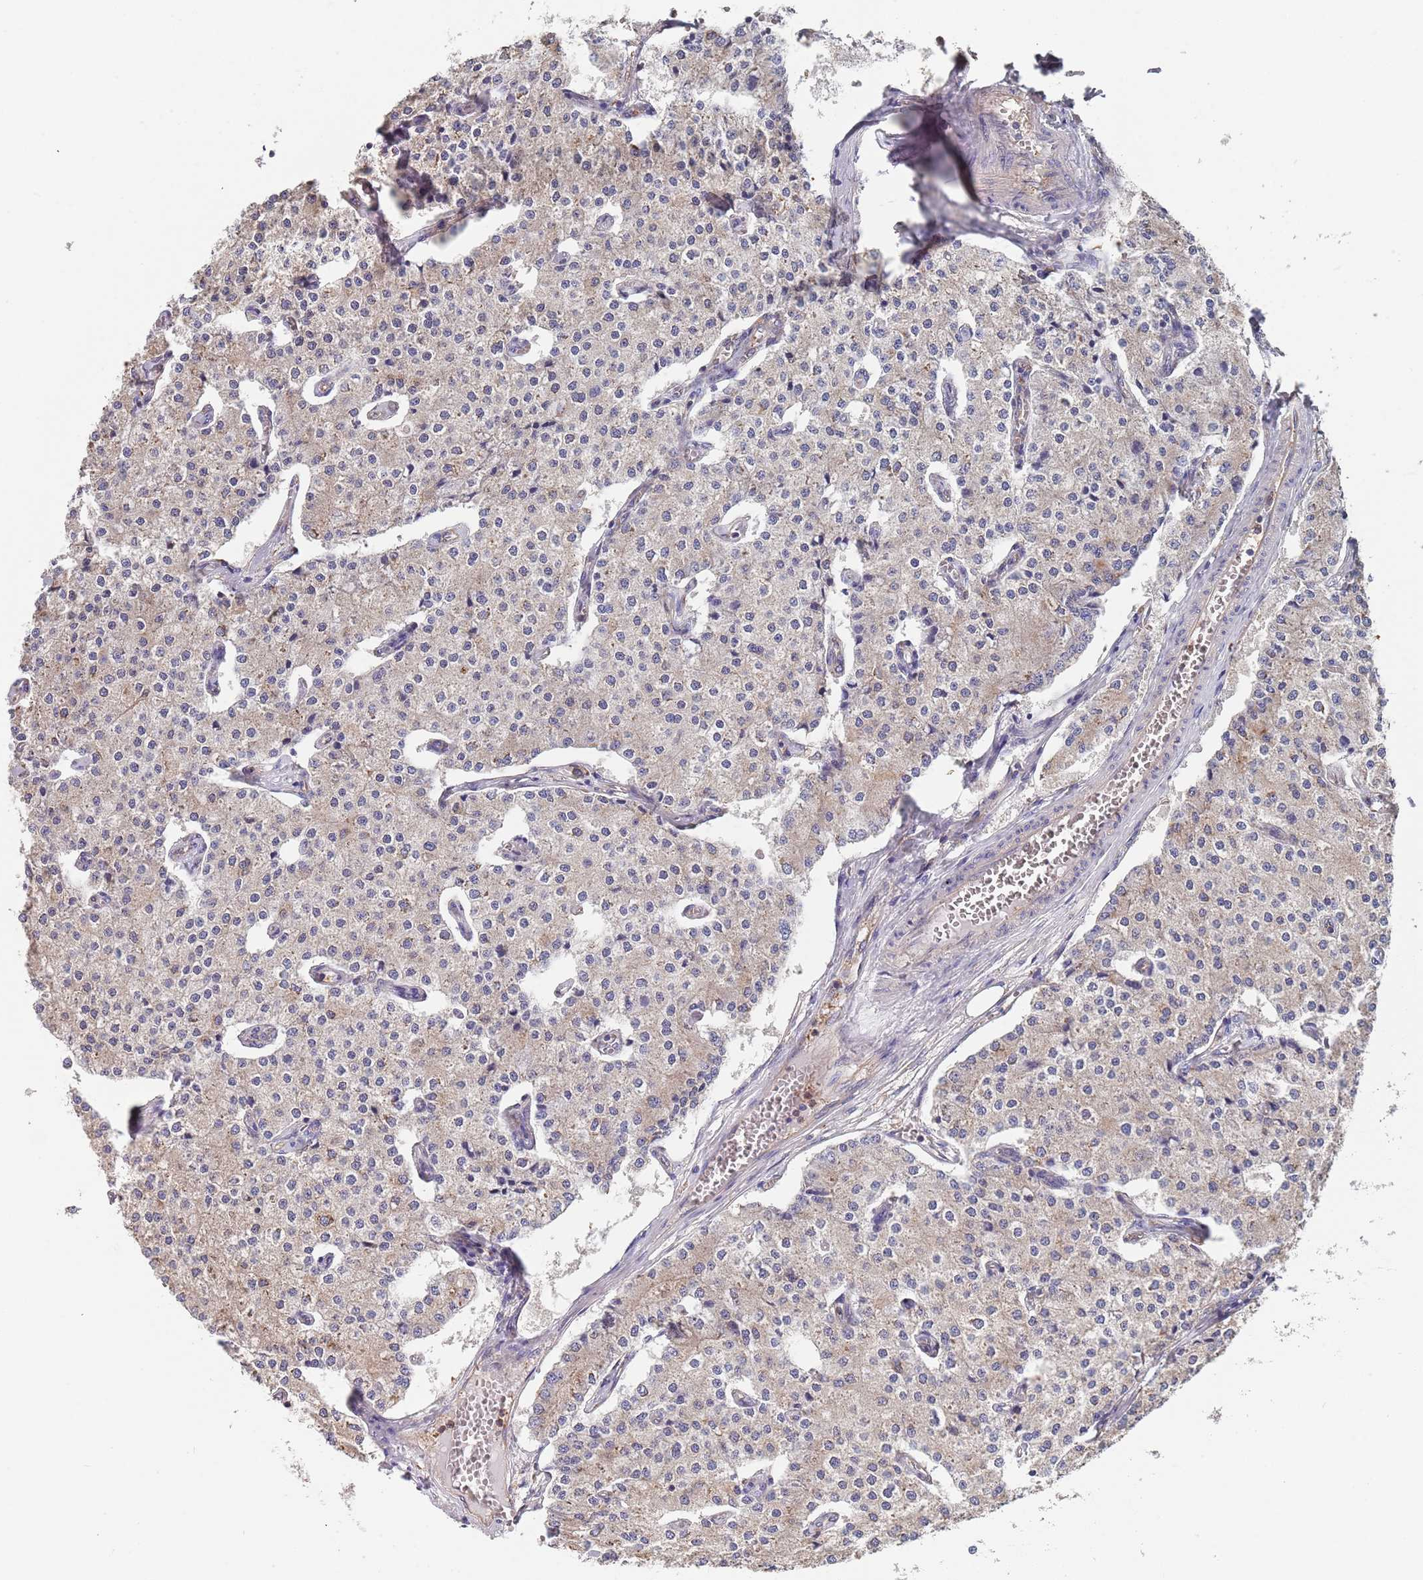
{"staining": {"intensity": "weak", "quantity": "<25%", "location": "cytoplasmic/membranous"}, "tissue": "carcinoid", "cell_type": "Tumor cells", "image_type": "cancer", "snomed": [{"axis": "morphology", "description": "Carcinoid, malignant, NOS"}, {"axis": "topography", "description": "Colon"}], "caption": "Immunohistochemistry photomicrograph of neoplastic tissue: carcinoid stained with DAB demonstrates no significant protein staining in tumor cells. (DAB (3,3'-diaminobenzidine) immunohistochemistry (IHC) visualized using brightfield microscopy, high magnification).", "gene": "DCUN1D3", "patient": {"sex": "female", "age": 52}}